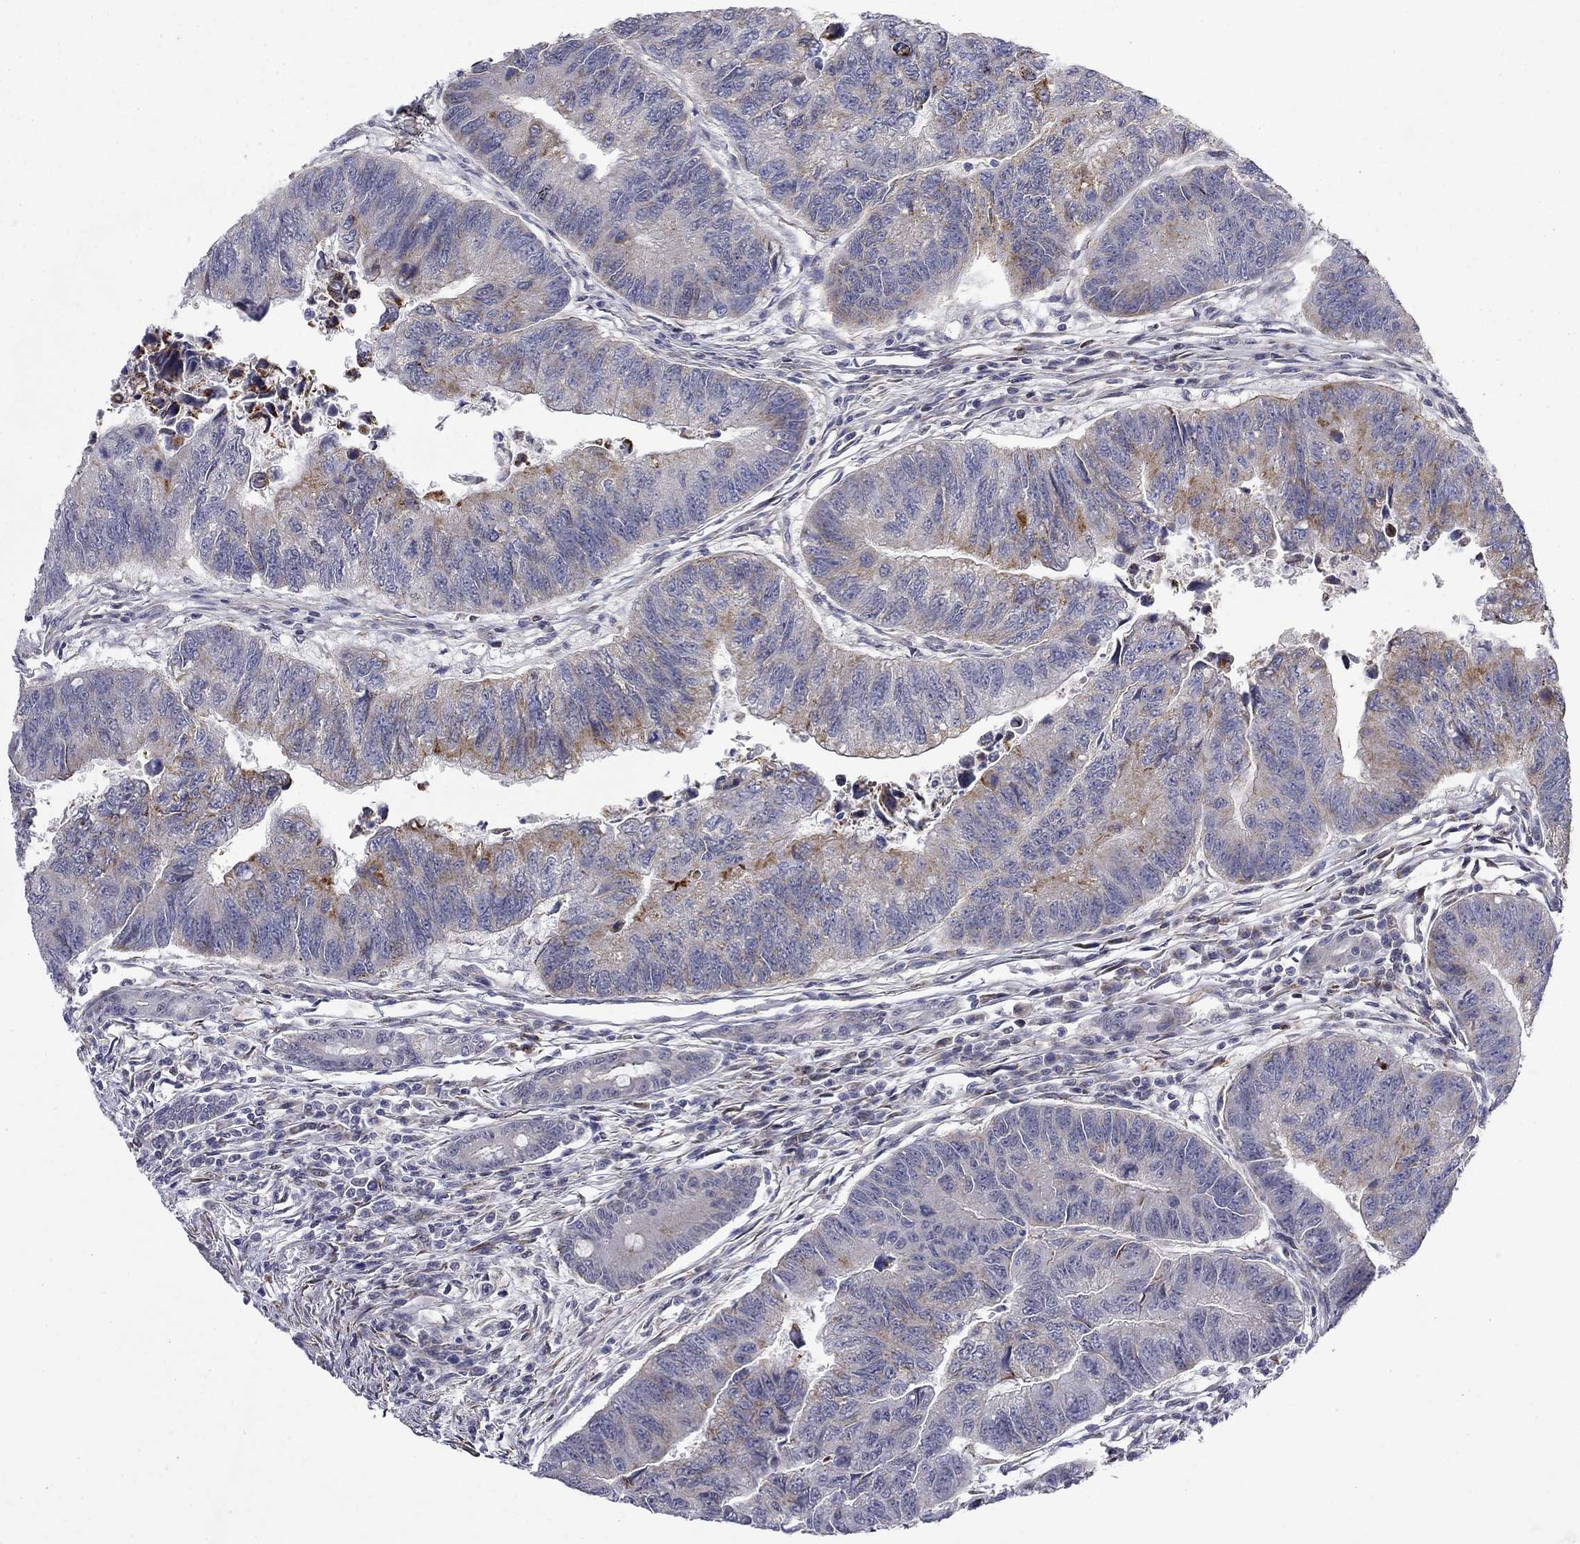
{"staining": {"intensity": "weak", "quantity": "<25%", "location": "cytoplasmic/membranous"}, "tissue": "colorectal cancer", "cell_type": "Tumor cells", "image_type": "cancer", "snomed": [{"axis": "morphology", "description": "Adenocarcinoma, NOS"}, {"axis": "topography", "description": "Colon"}], "caption": "Tumor cells are negative for protein expression in human colorectal cancer (adenocarcinoma).", "gene": "PCBP3", "patient": {"sex": "female", "age": 65}}